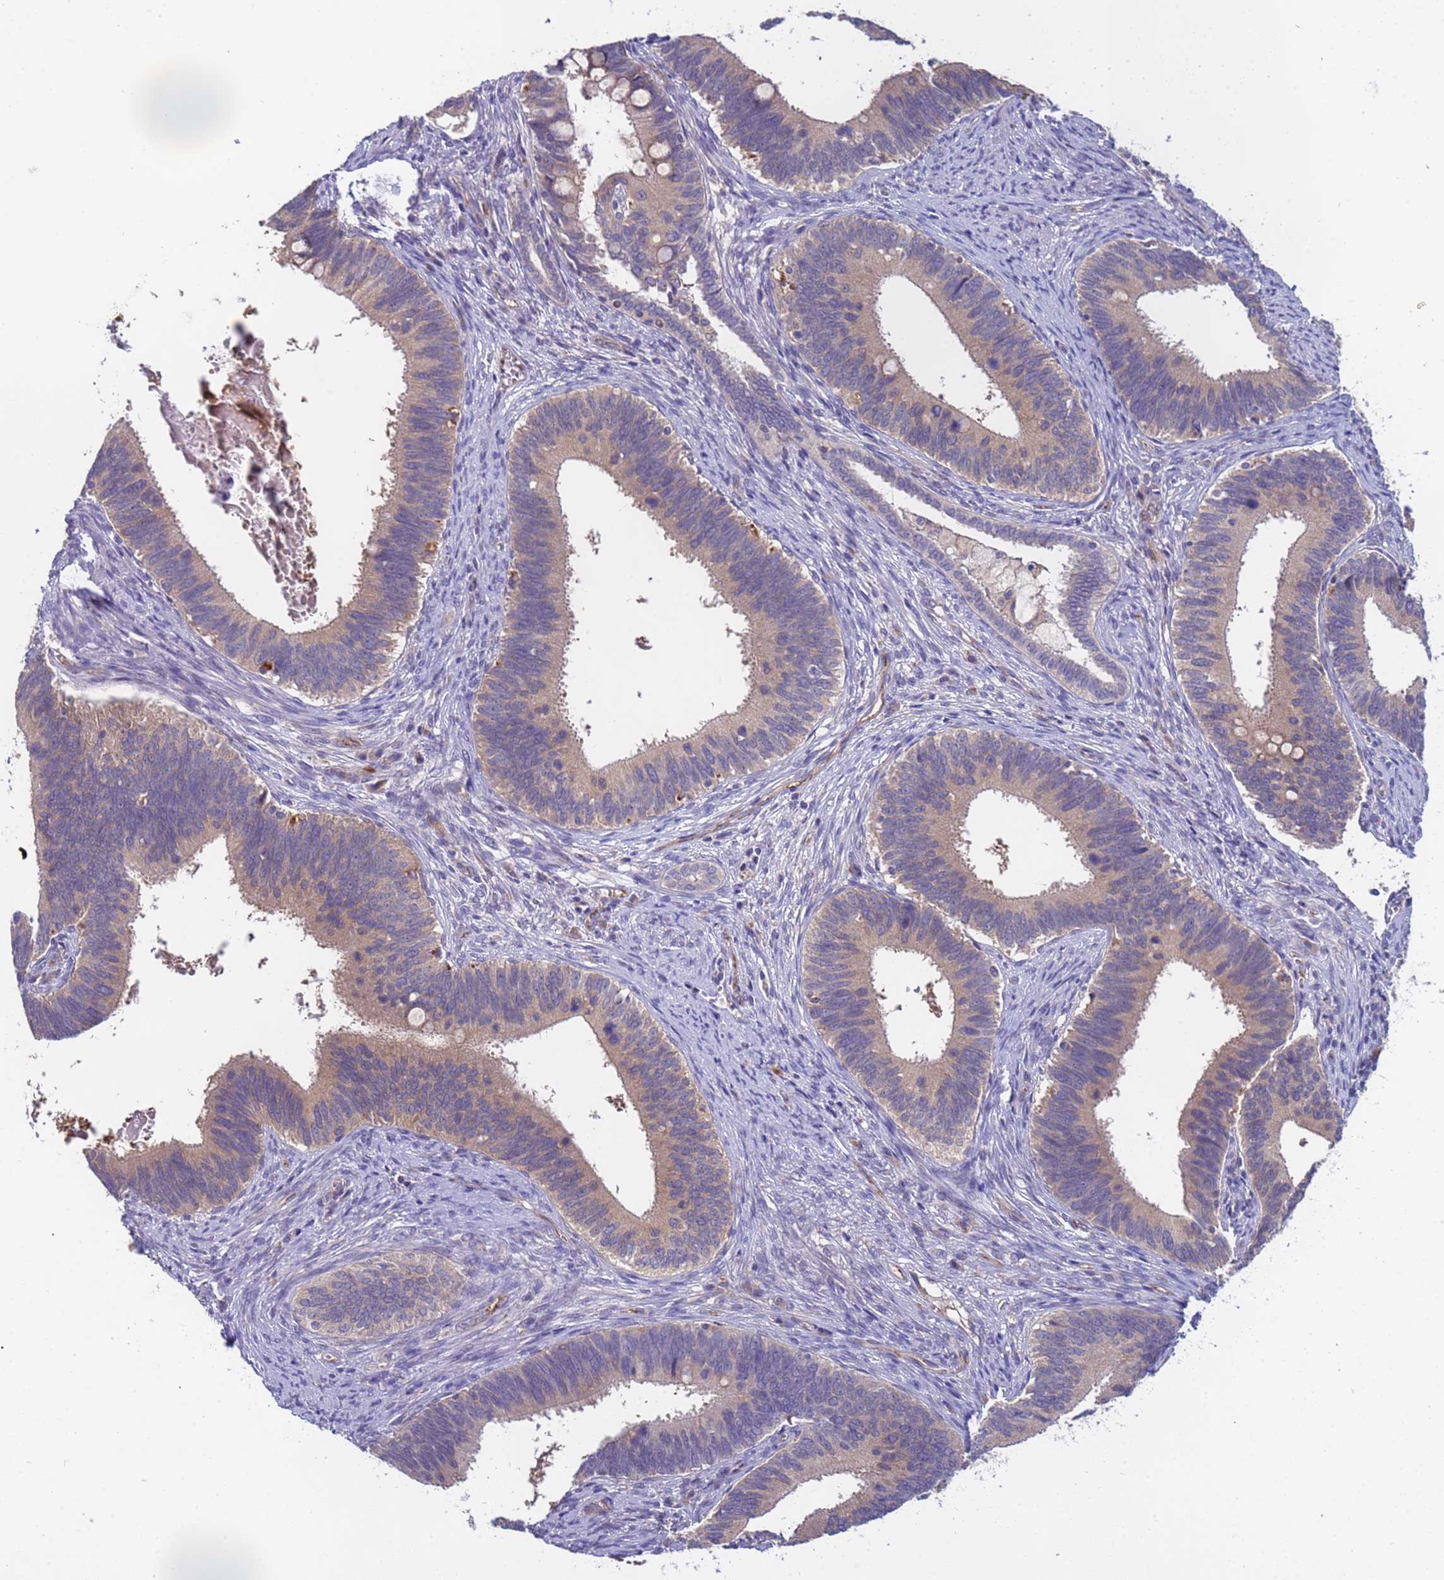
{"staining": {"intensity": "weak", "quantity": ">75%", "location": "cytoplasmic/membranous"}, "tissue": "cervical cancer", "cell_type": "Tumor cells", "image_type": "cancer", "snomed": [{"axis": "morphology", "description": "Adenocarcinoma, NOS"}, {"axis": "topography", "description": "Cervix"}], "caption": "About >75% of tumor cells in human cervical cancer reveal weak cytoplasmic/membranous protein positivity as visualized by brown immunohistochemical staining.", "gene": "ZNF248", "patient": {"sex": "female", "age": 42}}